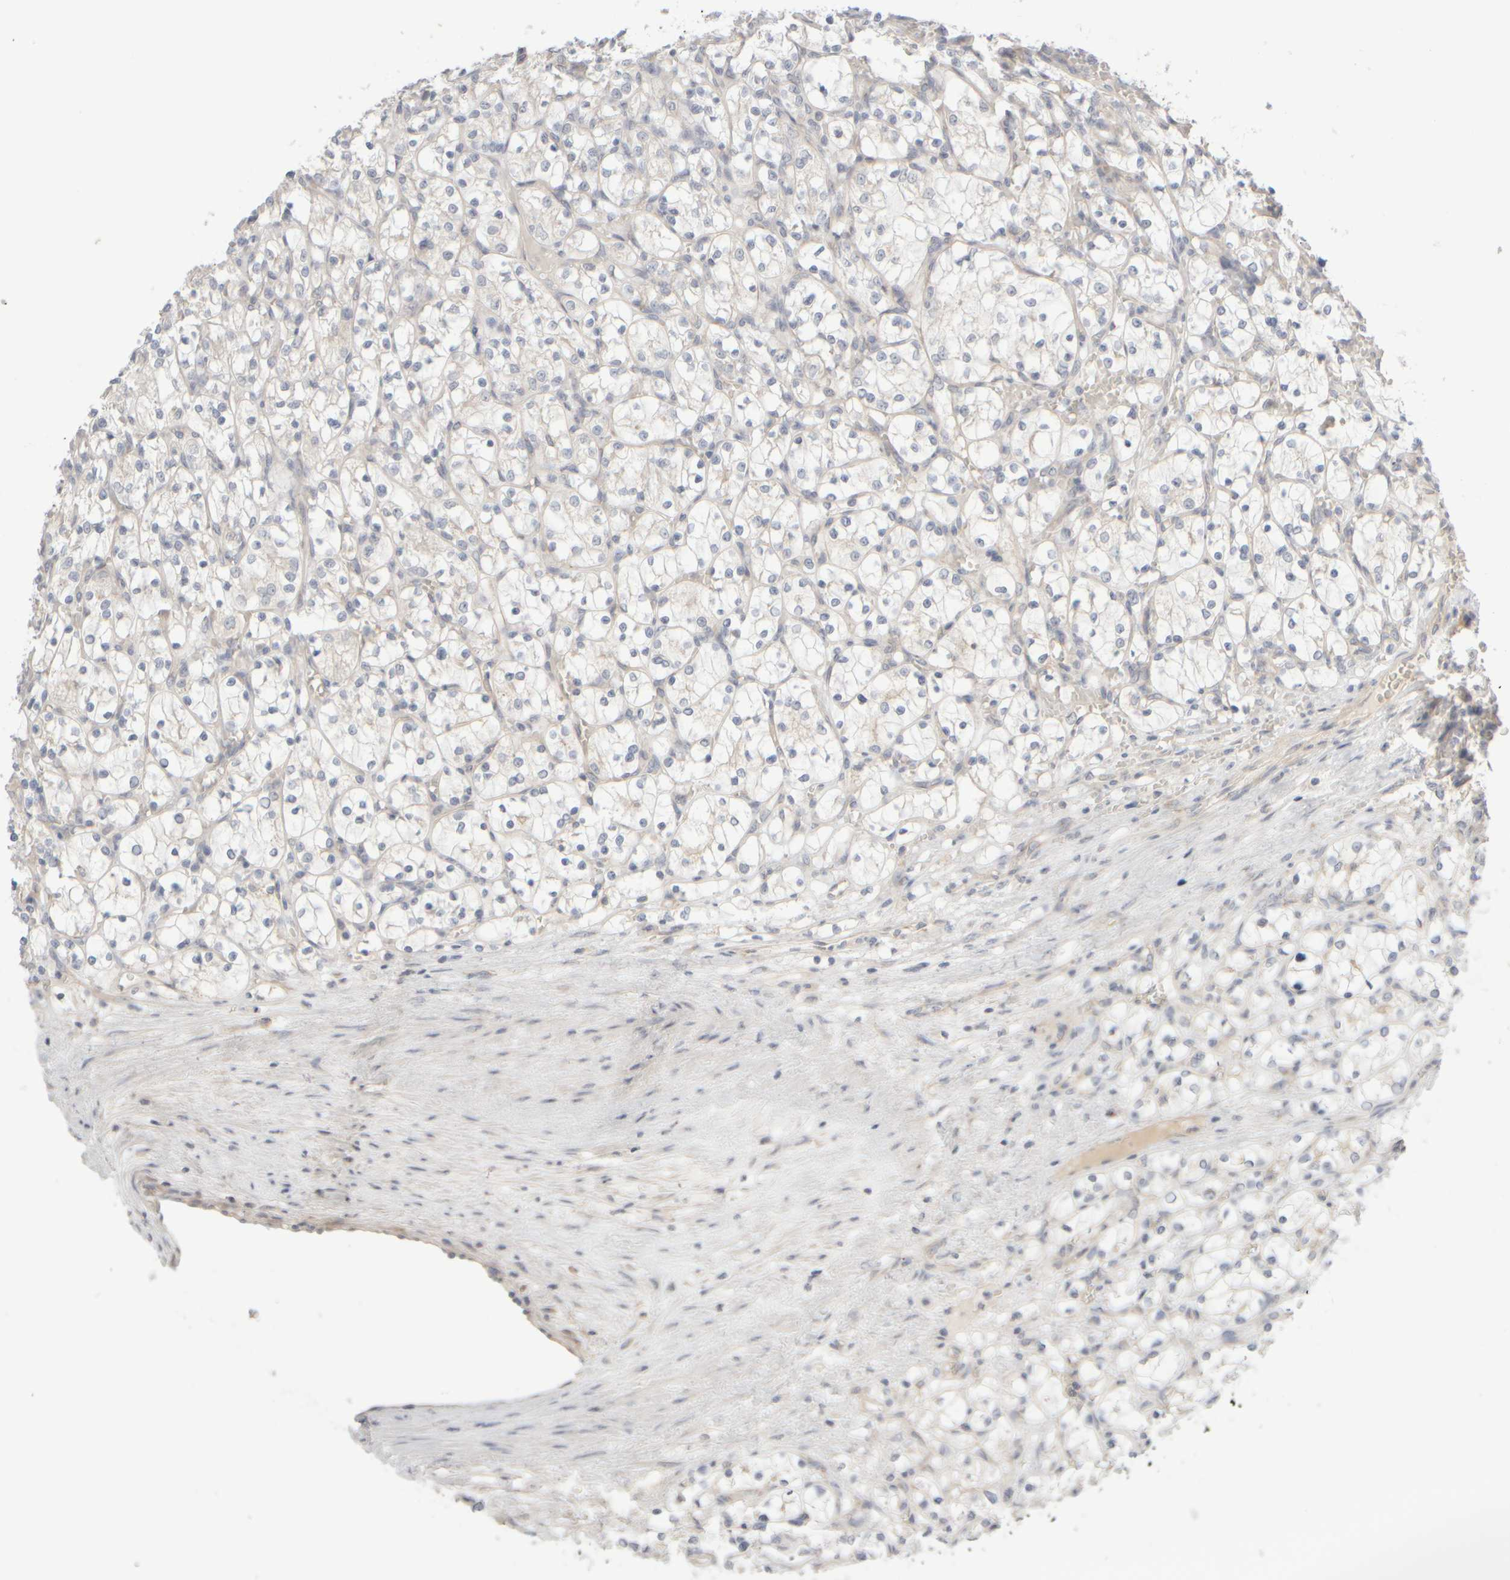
{"staining": {"intensity": "negative", "quantity": "none", "location": "none"}, "tissue": "renal cancer", "cell_type": "Tumor cells", "image_type": "cancer", "snomed": [{"axis": "morphology", "description": "Adenocarcinoma, NOS"}, {"axis": "topography", "description": "Kidney"}], "caption": "Tumor cells show no significant protein positivity in renal cancer (adenocarcinoma).", "gene": "GOPC", "patient": {"sex": "female", "age": 69}}